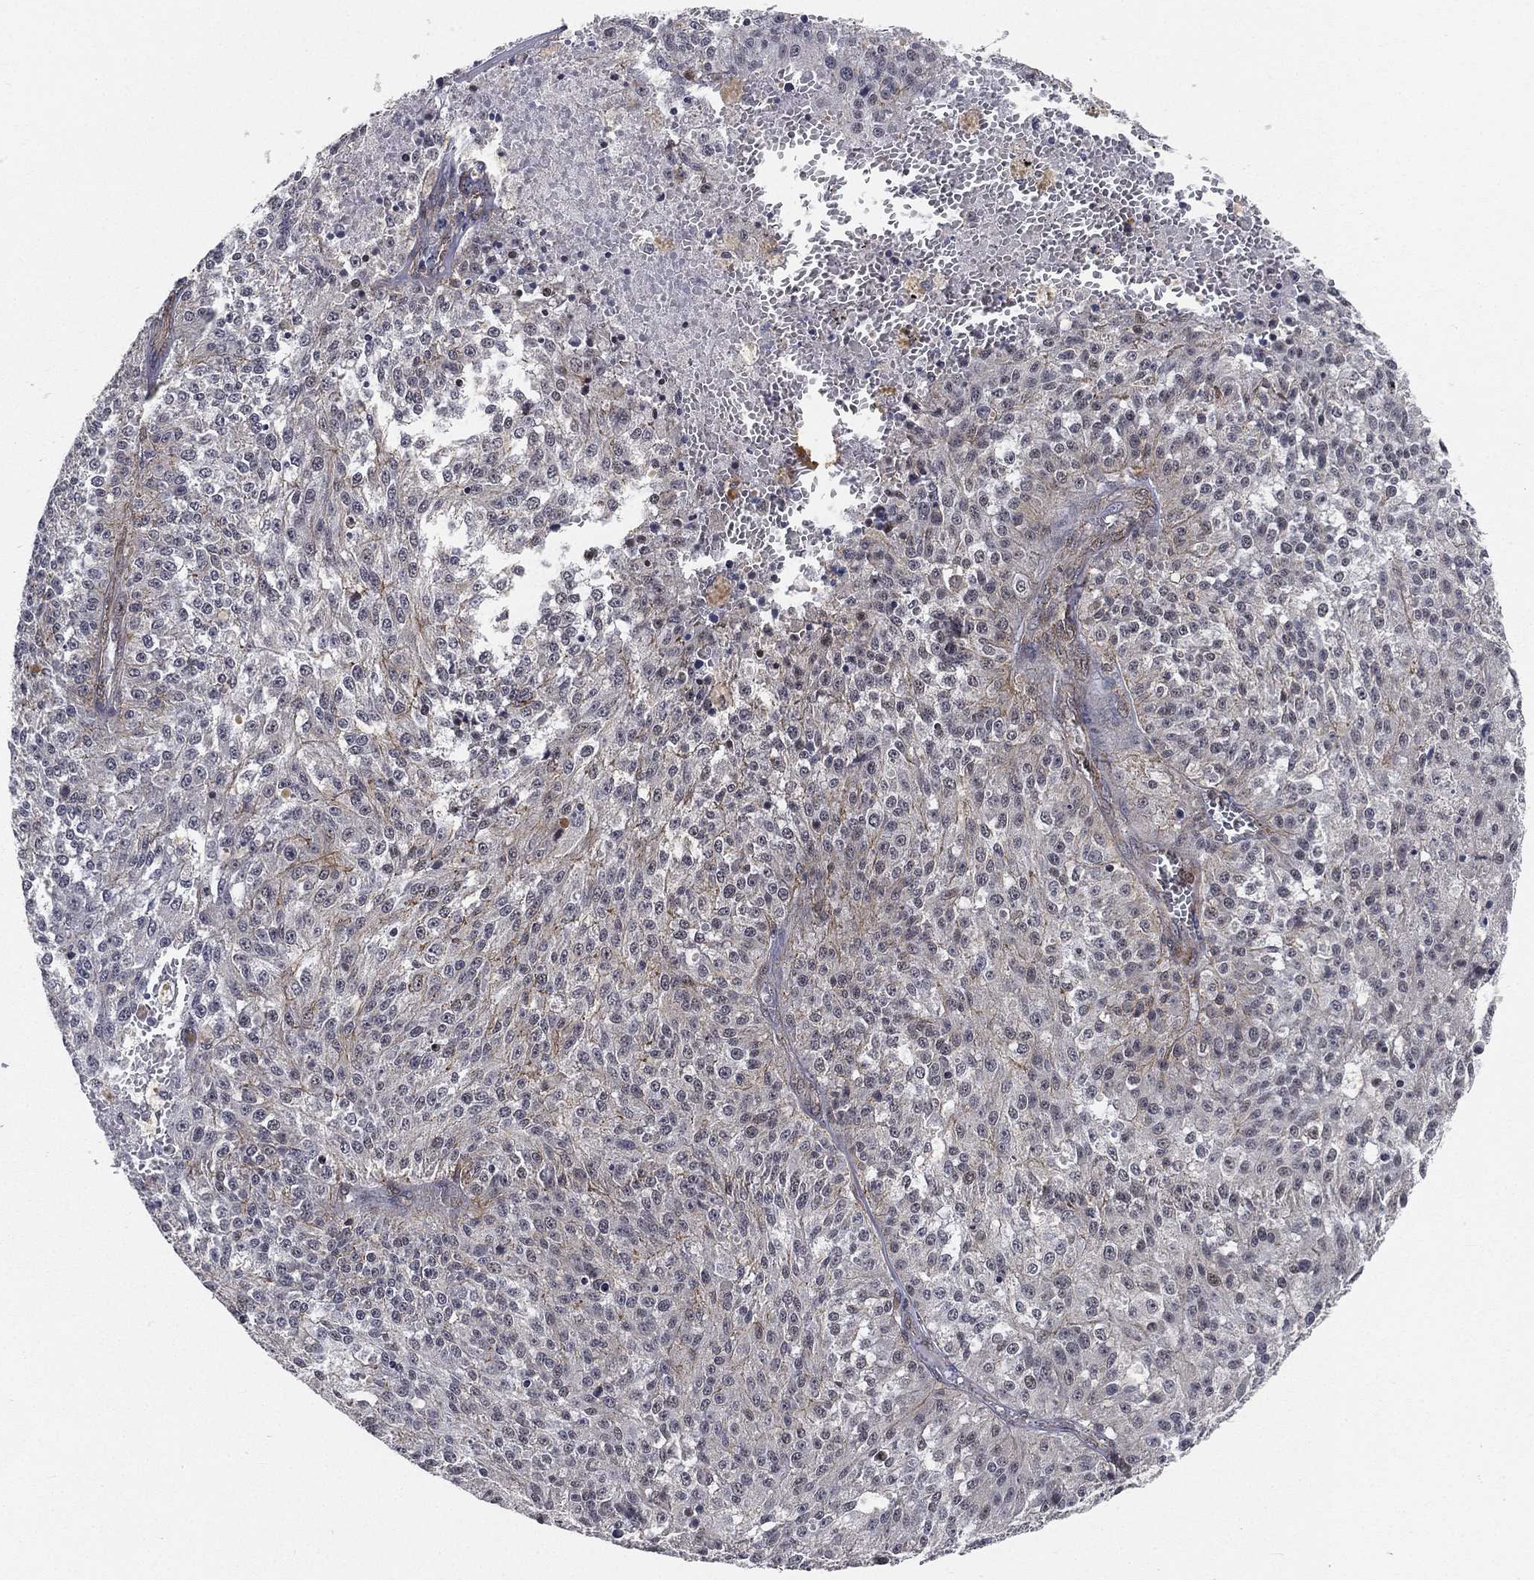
{"staining": {"intensity": "negative", "quantity": "none", "location": "none"}, "tissue": "melanoma", "cell_type": "Tumor cells", "image_type": "cancer", "snomed": [{"axis": "morphology", "description": "Malignant melanoma, Metastatic site"}, {"axis": "topography", "description": "Lymph node"}], "caption": "A high-resolution micrograph shows IHC staining of malignant melanoma (metastatic site), which reveals no significant staining in tumor cells.", "gene": "RSRC2", "patient": {"sex": "female", "age": 64}}